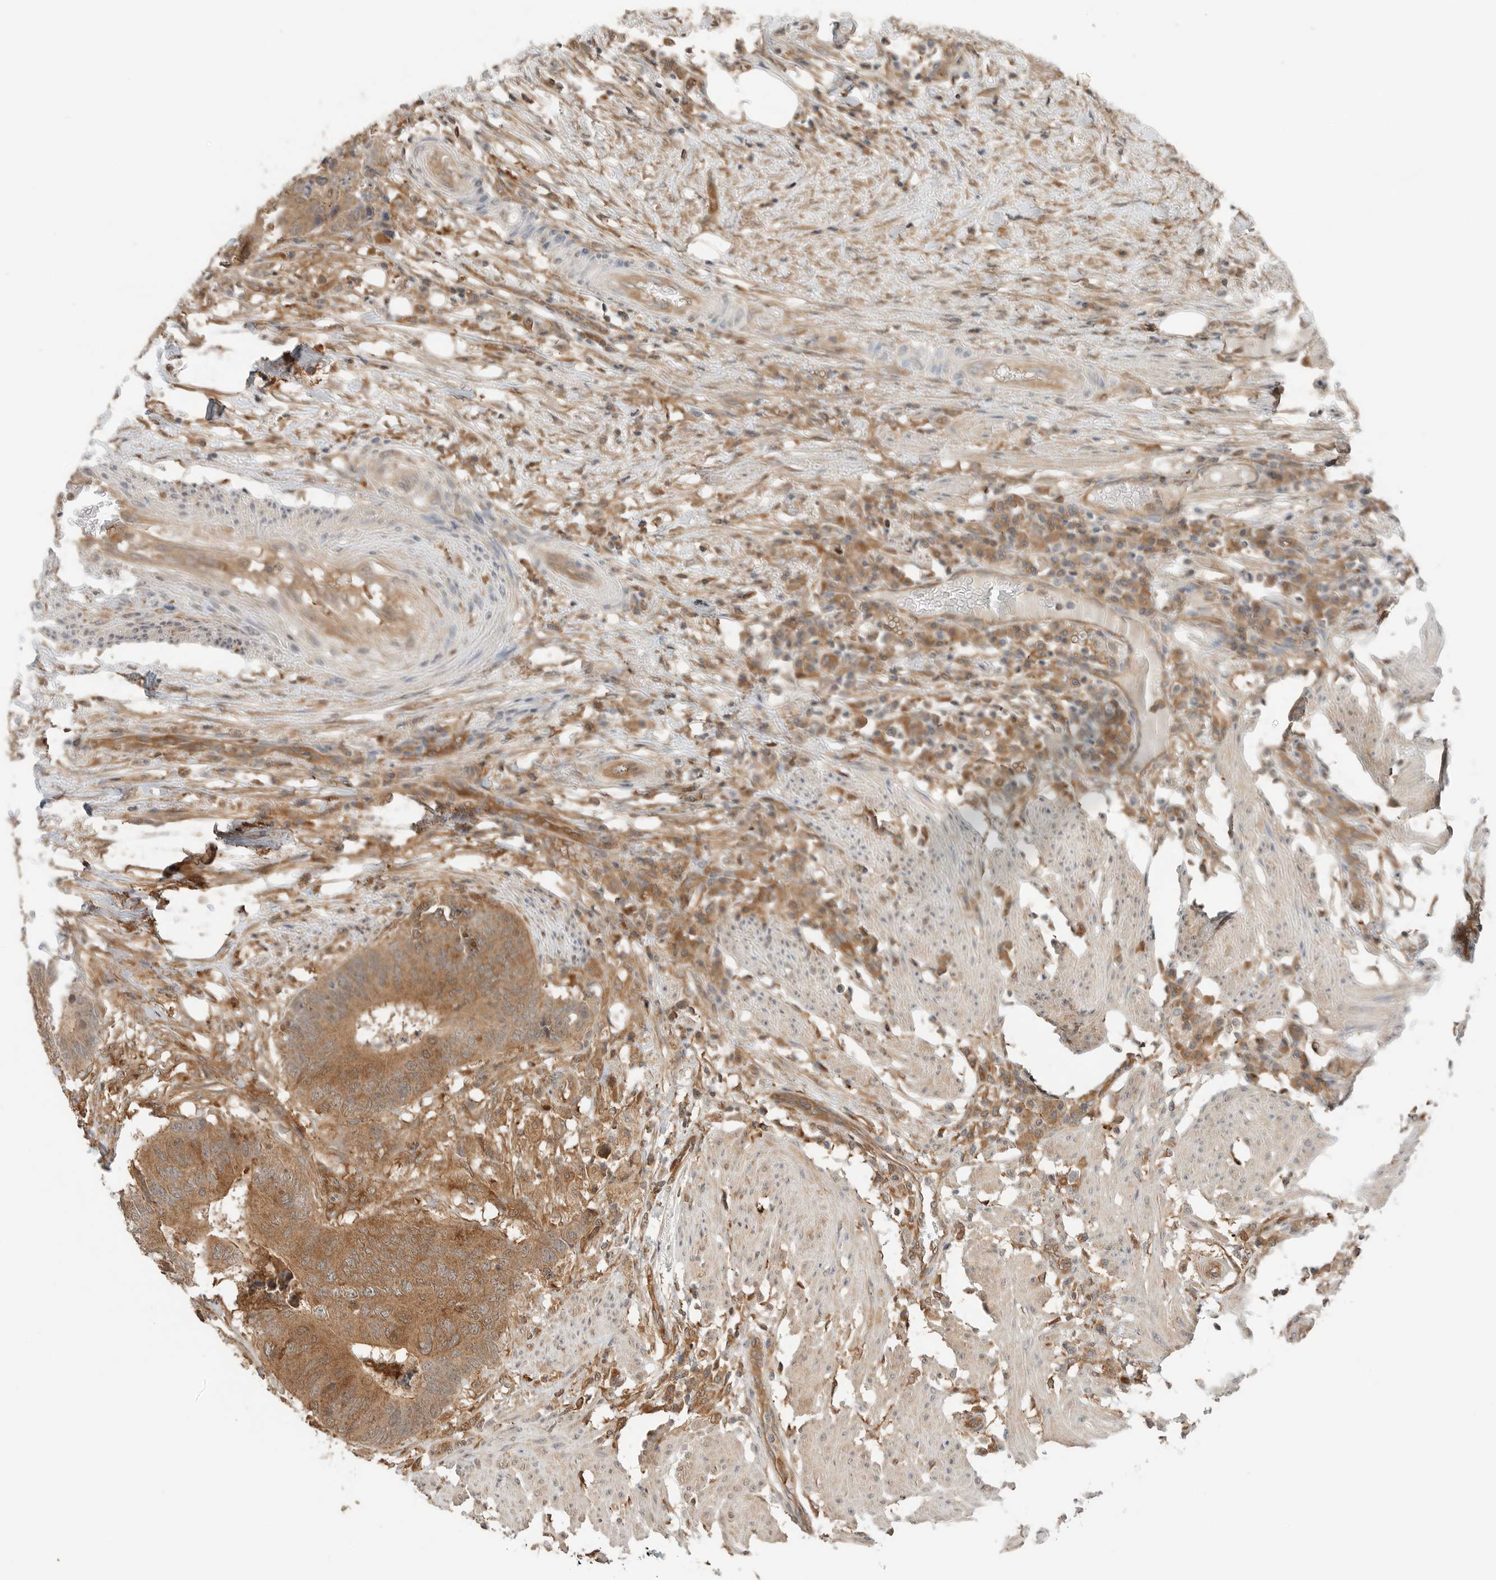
{"staining": {"intensity": "moderate", "quantity": ">75%", "location": "cytoplasmic/membranous"}, "tissue": "colorectal cancer", "cell_type": "Tumor cells", "image_type": "cancer", "snomed": [{"axis": "morphology", "description": "Adenocarcinoma, NOS"}, {"axis": "topography", "description": "Colon"}], "caption": "Adenocarcinoma (colorectal) tissue shows moderate cytoplasmic/membranous positivity in about >75% of tumor cells, visualized by immunohistochemistry. Nuclei are stained in blue.", "gene": "XPNPEP1", "patient": {"sex": "male", "age": 56}}